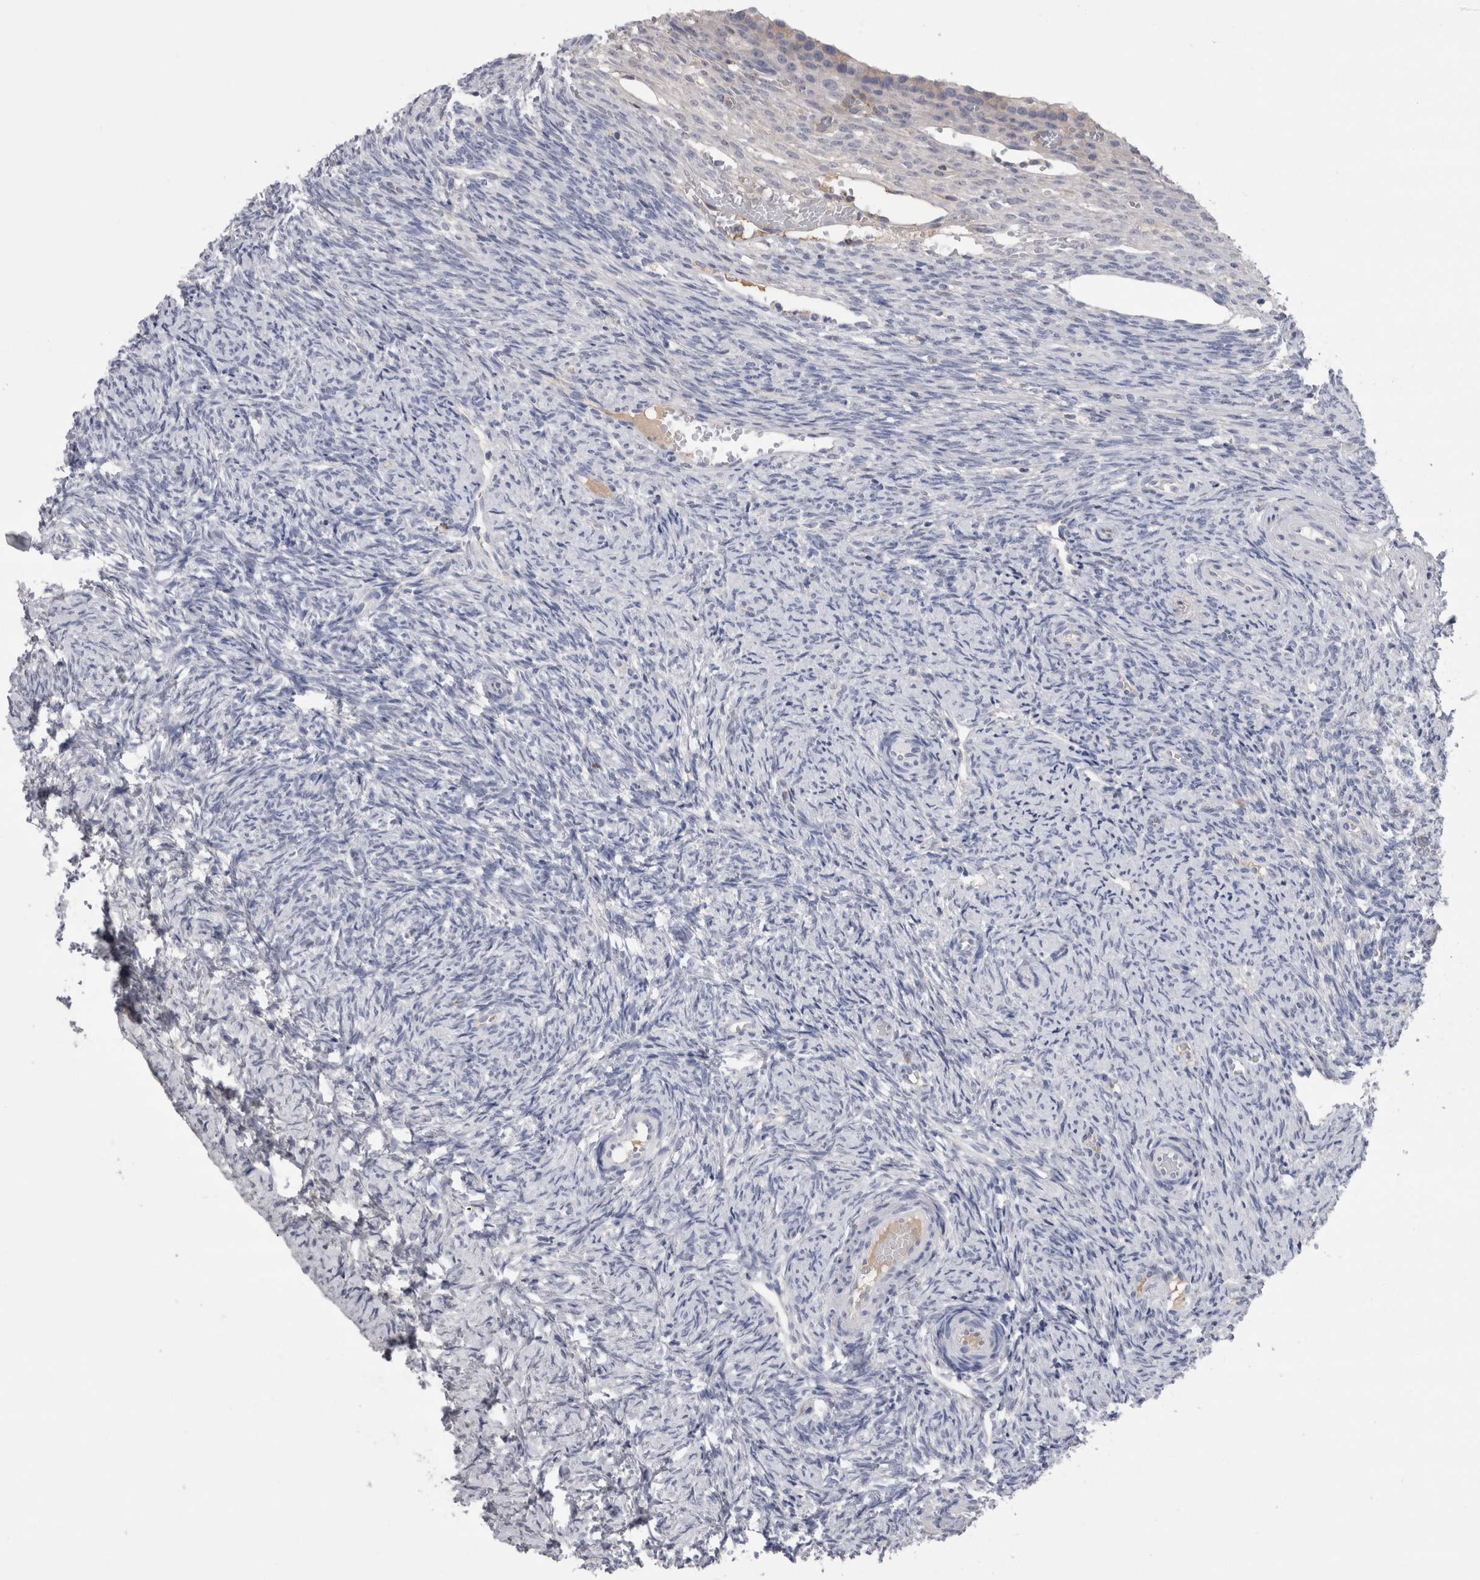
{"staining": {"intensity": "negative", "quantity": "none", "location": "none"}, "tissue": "ovary", "cell_type": "Follicle cells", "image_type": "normal", "snomed": [{"axis": "morphology", "description": "Normal tissue, NOS"}, {"axis": "topography", "description": "Ovary"}], "caption": "Photomicrograph shows no significant protein expression in follicle cells of unremarkable ovary.", "gene": "REG1A", "patient": {"sex": "female", "age": 41}}